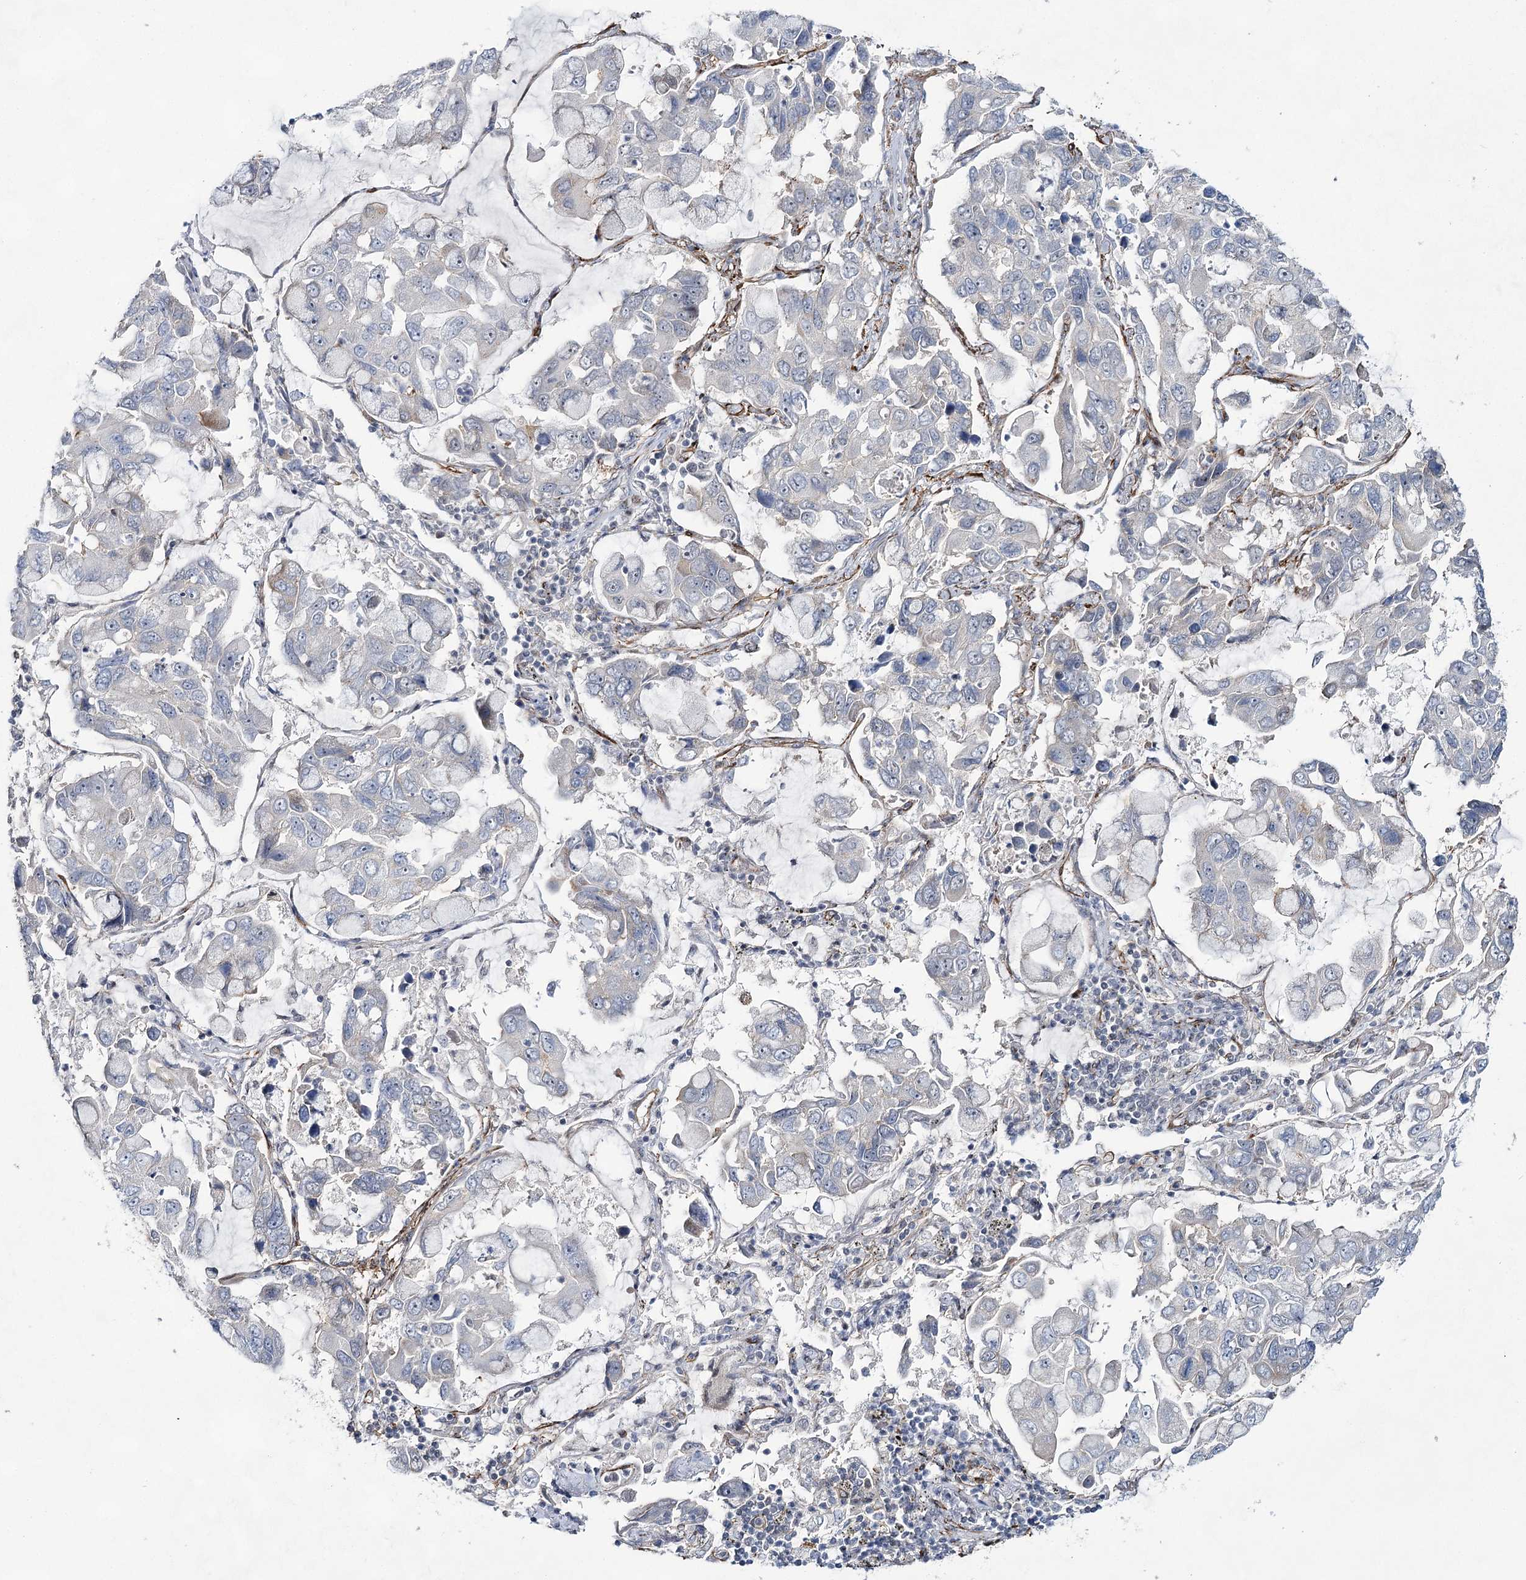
{"staining": {"intensity": "negative", "quantity": "none", "location": "none"}, "tissue": "lung cancer", "cell_type": "Tumor cells", "image_type": "cancer", "snomed": [{"axis": "morphology", "description": "Adenocarcinoma, NOS"}, {"axis": "topography", "description": "Lung"}], "caption": "Human lung adenocarcinoma stained for a protein using immunohistochemistry (IHC) displays no expression in tumor cells.", "gene": "CWF19L1", "patient": {"sex": "male", "age": 64}}